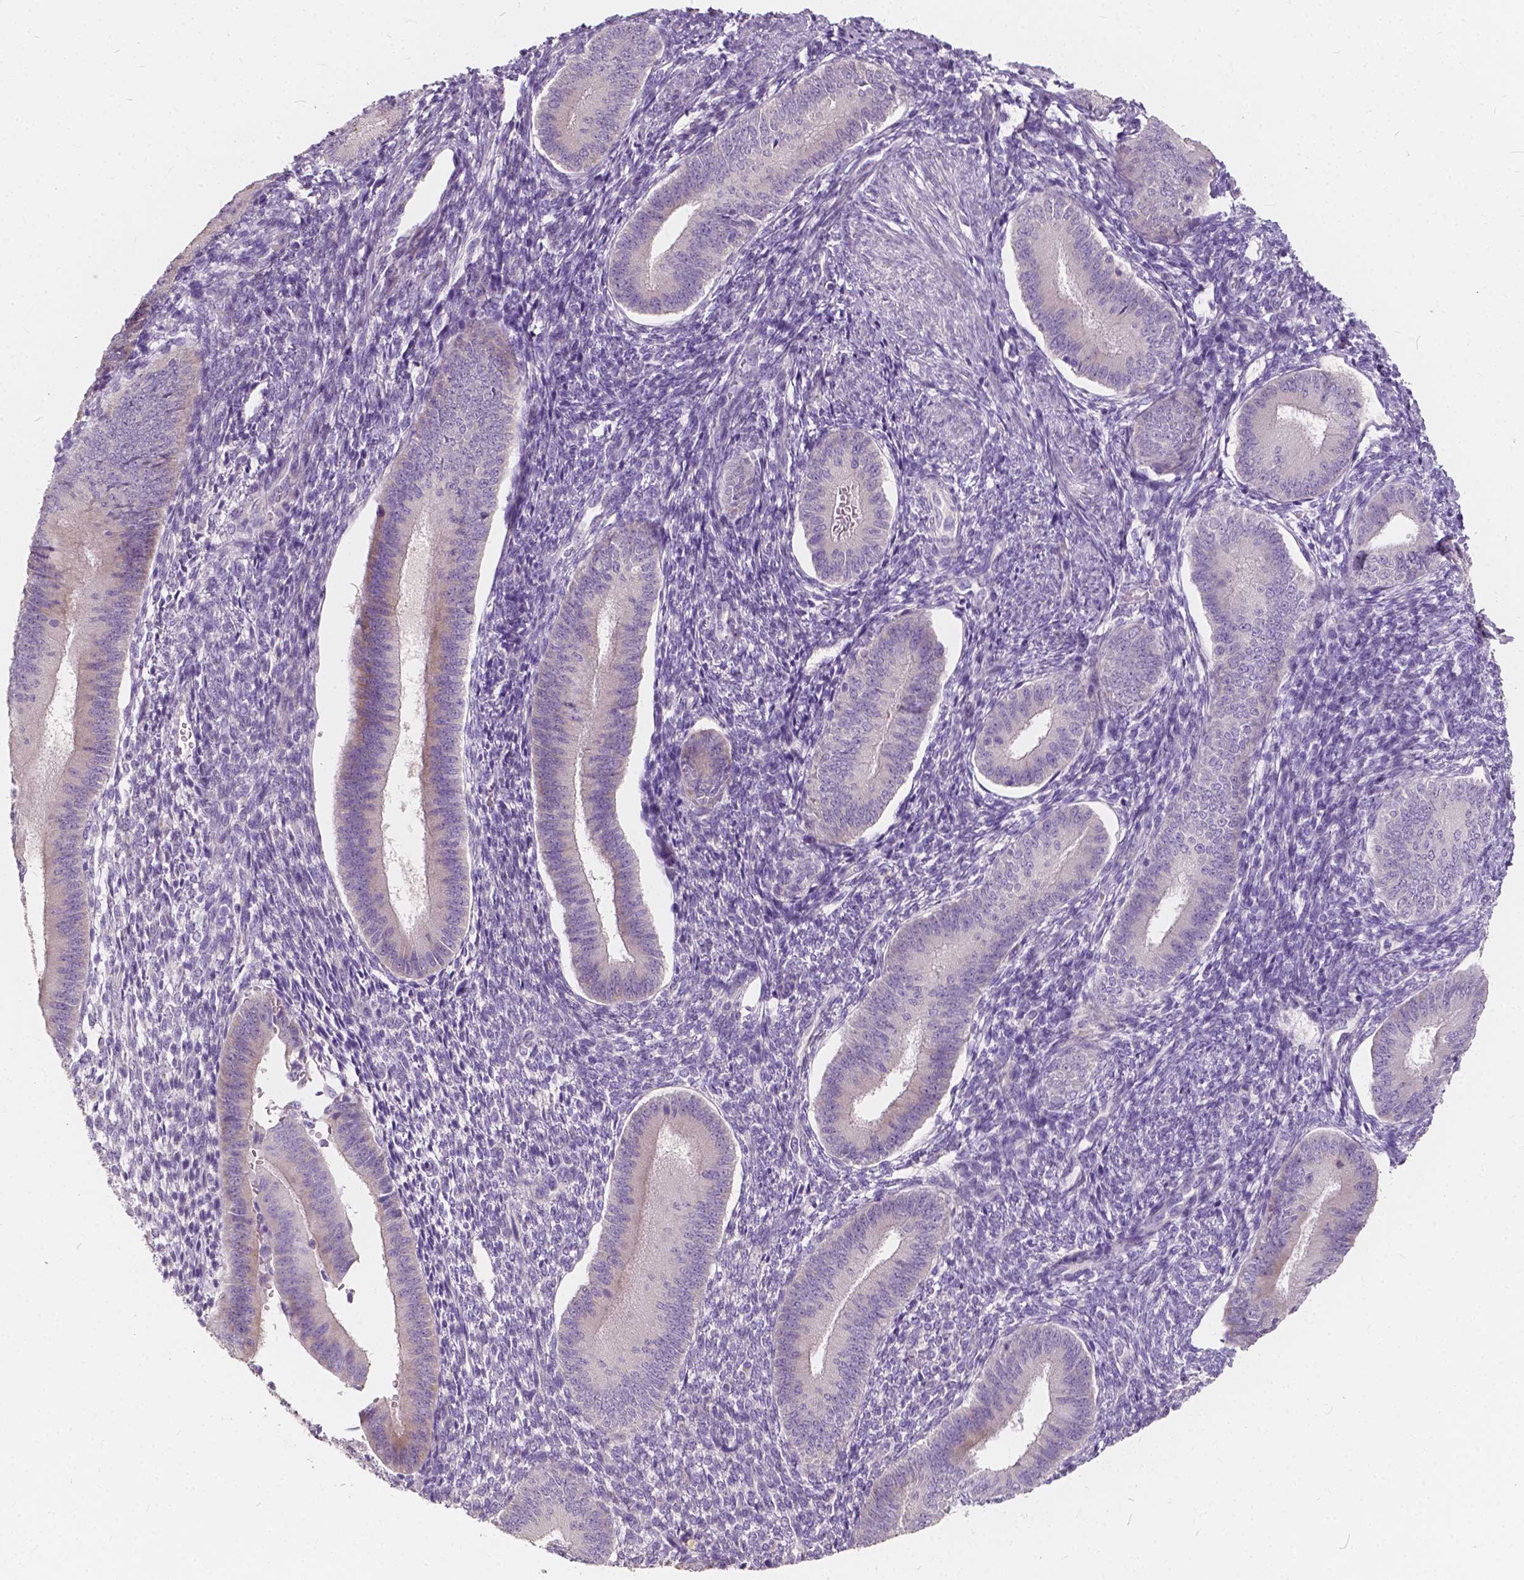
{"staining": {"intensity": "negative", "quantity": "none", "location": "none"}, "tissue": "endometrium", "cell_type": "Cells in endometrial stroma", "image_type": "normal", "snomed": [{"axis": "morphology", "description": "Normal tissue, NOS"}, {"axis": "topography", "description": "Endometrium"}], "caption": "Protein analysis of benign endometrium displays no significant staining in cells in endometrial stroma.", "gene": "SLC7A8", "patient": {"sex": "female", "age": 39}}